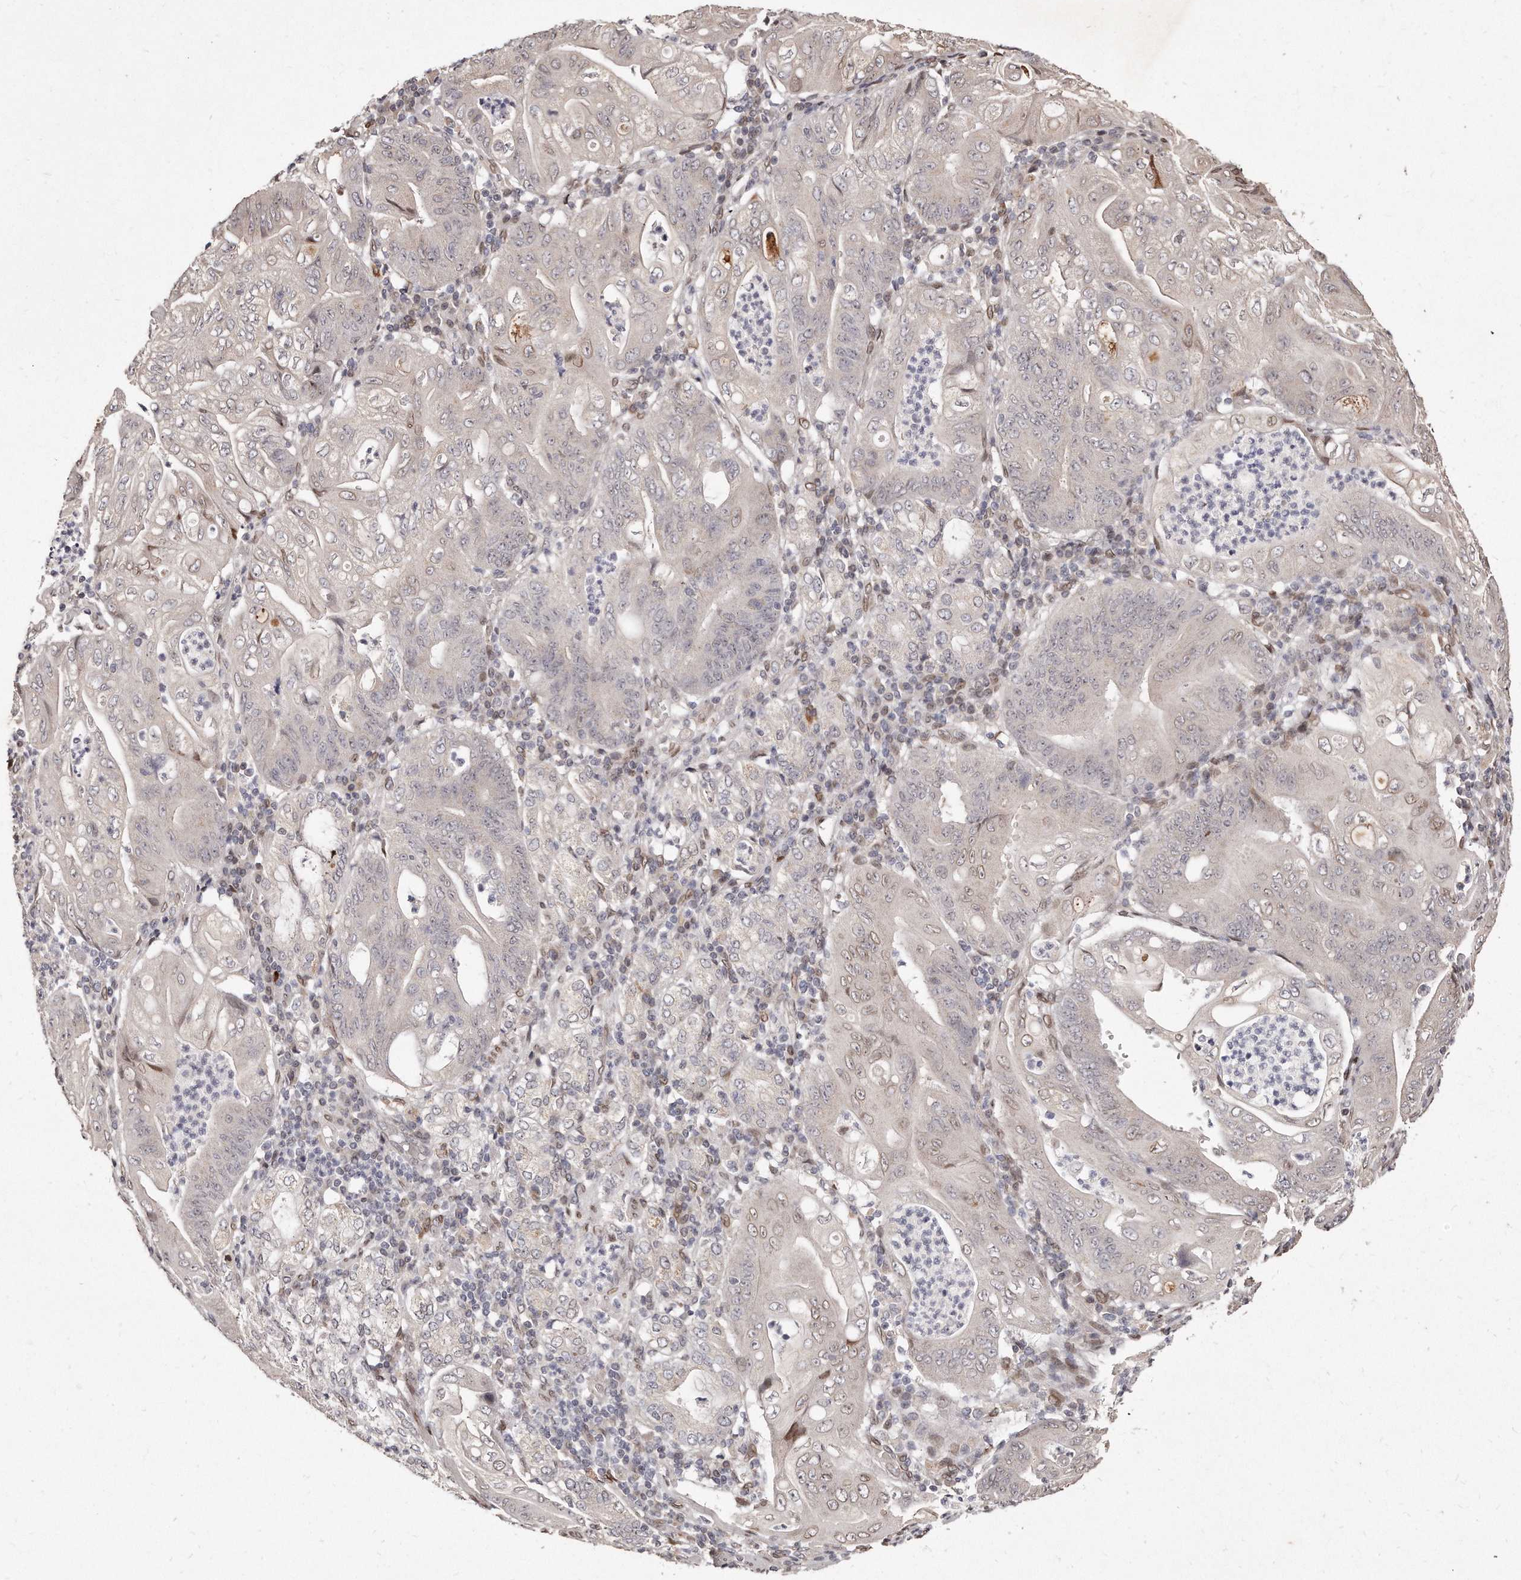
{"staining": {"intensity": "weak", "quantity": "<25%", "location": "nuclear"}, "tissue": "stomach cancer", "cell_type": "Tumor cells", "image_type": "cancer", "snomed": [{"axis": "morphology", "description": "Adenocarcinoma, NOS"}, {"axis": "topography", "description": "Stomach"}], "caption": "This is an immunohistochemistry (IHC) photomicrograph of human stomach cancer (adenocarcinoma). There is no staining in tumor cells.", "gene": "HASPIN", "patient": {"sex": "female", "age": 73}}